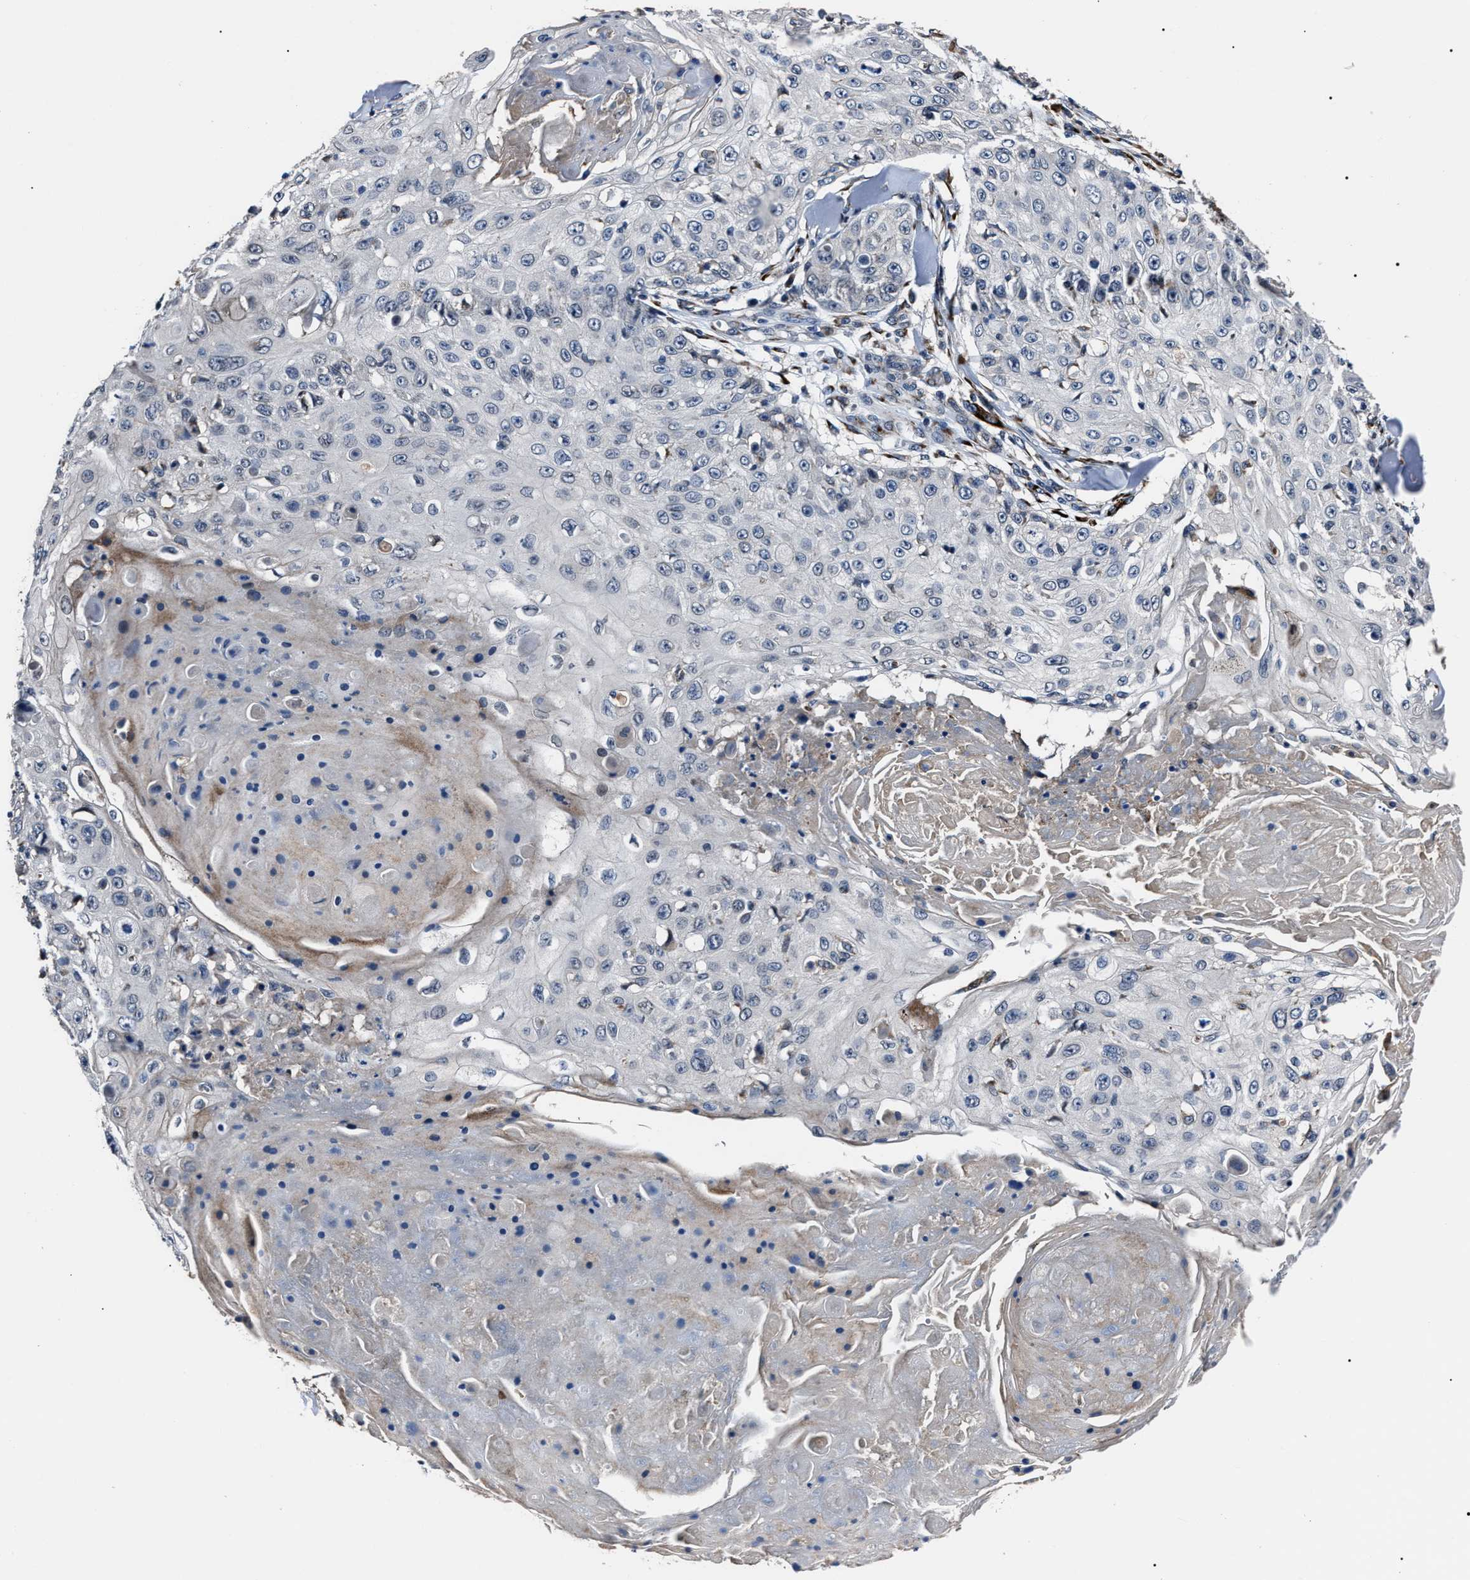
{"staining": {"intensity": "negative", "quantity": "none", "location": "none"}, "tissue": "skin cancer", "cell_type": "Tumor cells", "image_type": "cancer", "snomed": [{"axis": "morphology", "description": "Squamous cell carcinoma, NOS"}, {"axis": "topography", "description": "Skin"}], "caption": "Tumor cells are negative for protein expression in human skin cancer (squamous cell carcinoma).", "gene": "LRRC14", "patient": {"sex": "male", "age": 86}}